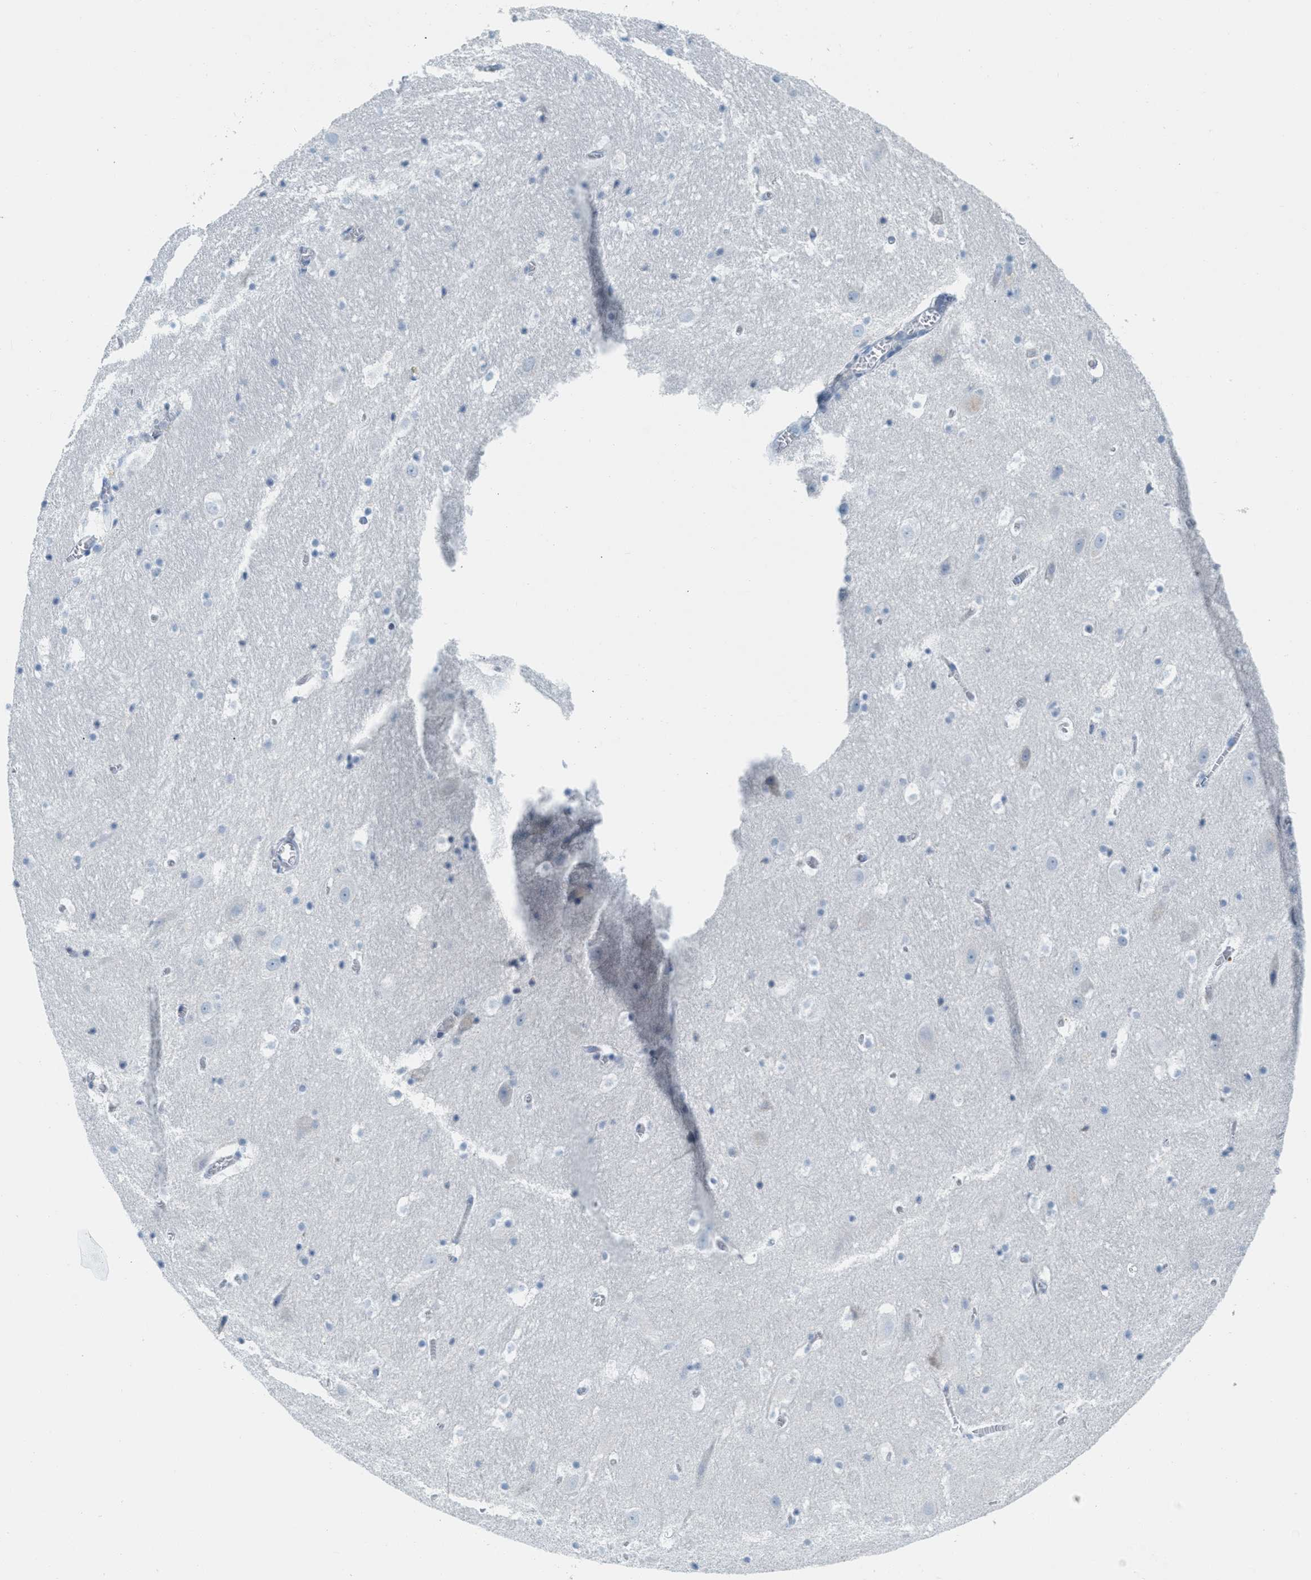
{"staining": {"intensity": "negative", "quantity": "none", "location": "none"}, "tissue": "hippocampus", "cell_type": "Glial cells", "image_type": "normal", "snomed": [{"axis": "morphology", "description": "Normal tissue, NOS"}, {"axis": "topography", "description": "Hippocampus"}], "caption": "This is an IHC photomicrograph of unremarkable hippocampus. There is no staining in glial cells.", "gene": "TEX264", "patient": {"sex": "male", "age": 45}}